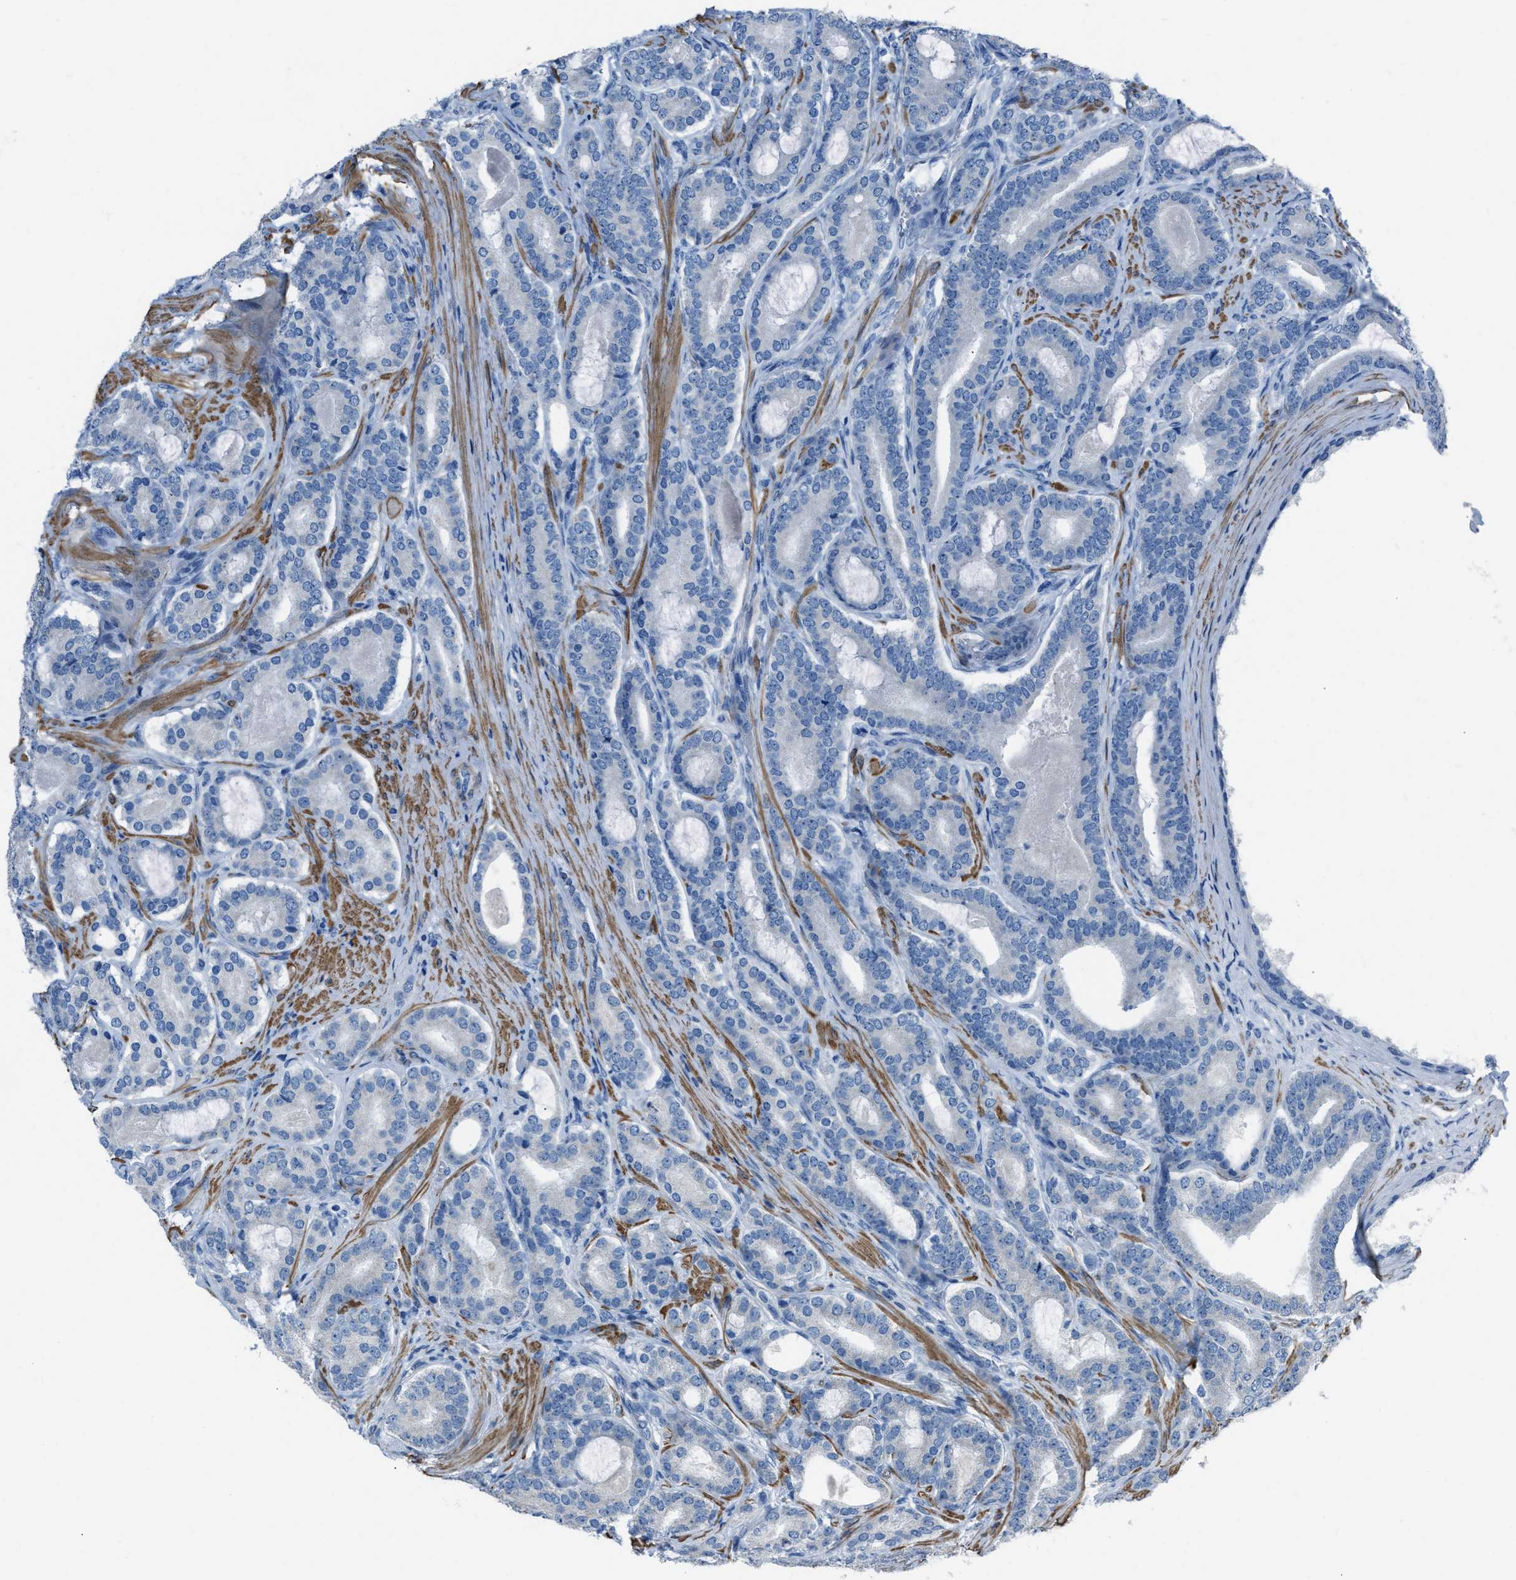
{"staining": {"intensity": "negative", "quantity": "none", "location": "none"}, "tissue": "prostate cancer", "cell_type": "Tumor cells", "image_type": "cancer", "snomed": [{"axis": "morphology", "description": "Adenocarcinoma, High grade"}, {"axis": "topography", "description": "Prostate"}], "caption": "Protein analysis of prostate cancer demonstrates no significant positivity in tumor cells. (DAB immunohistochemistry (IHC) with hematoxylin counter stain).", "gene": "SPATC1L", "patient": {"sex": "male", "age": 60}}